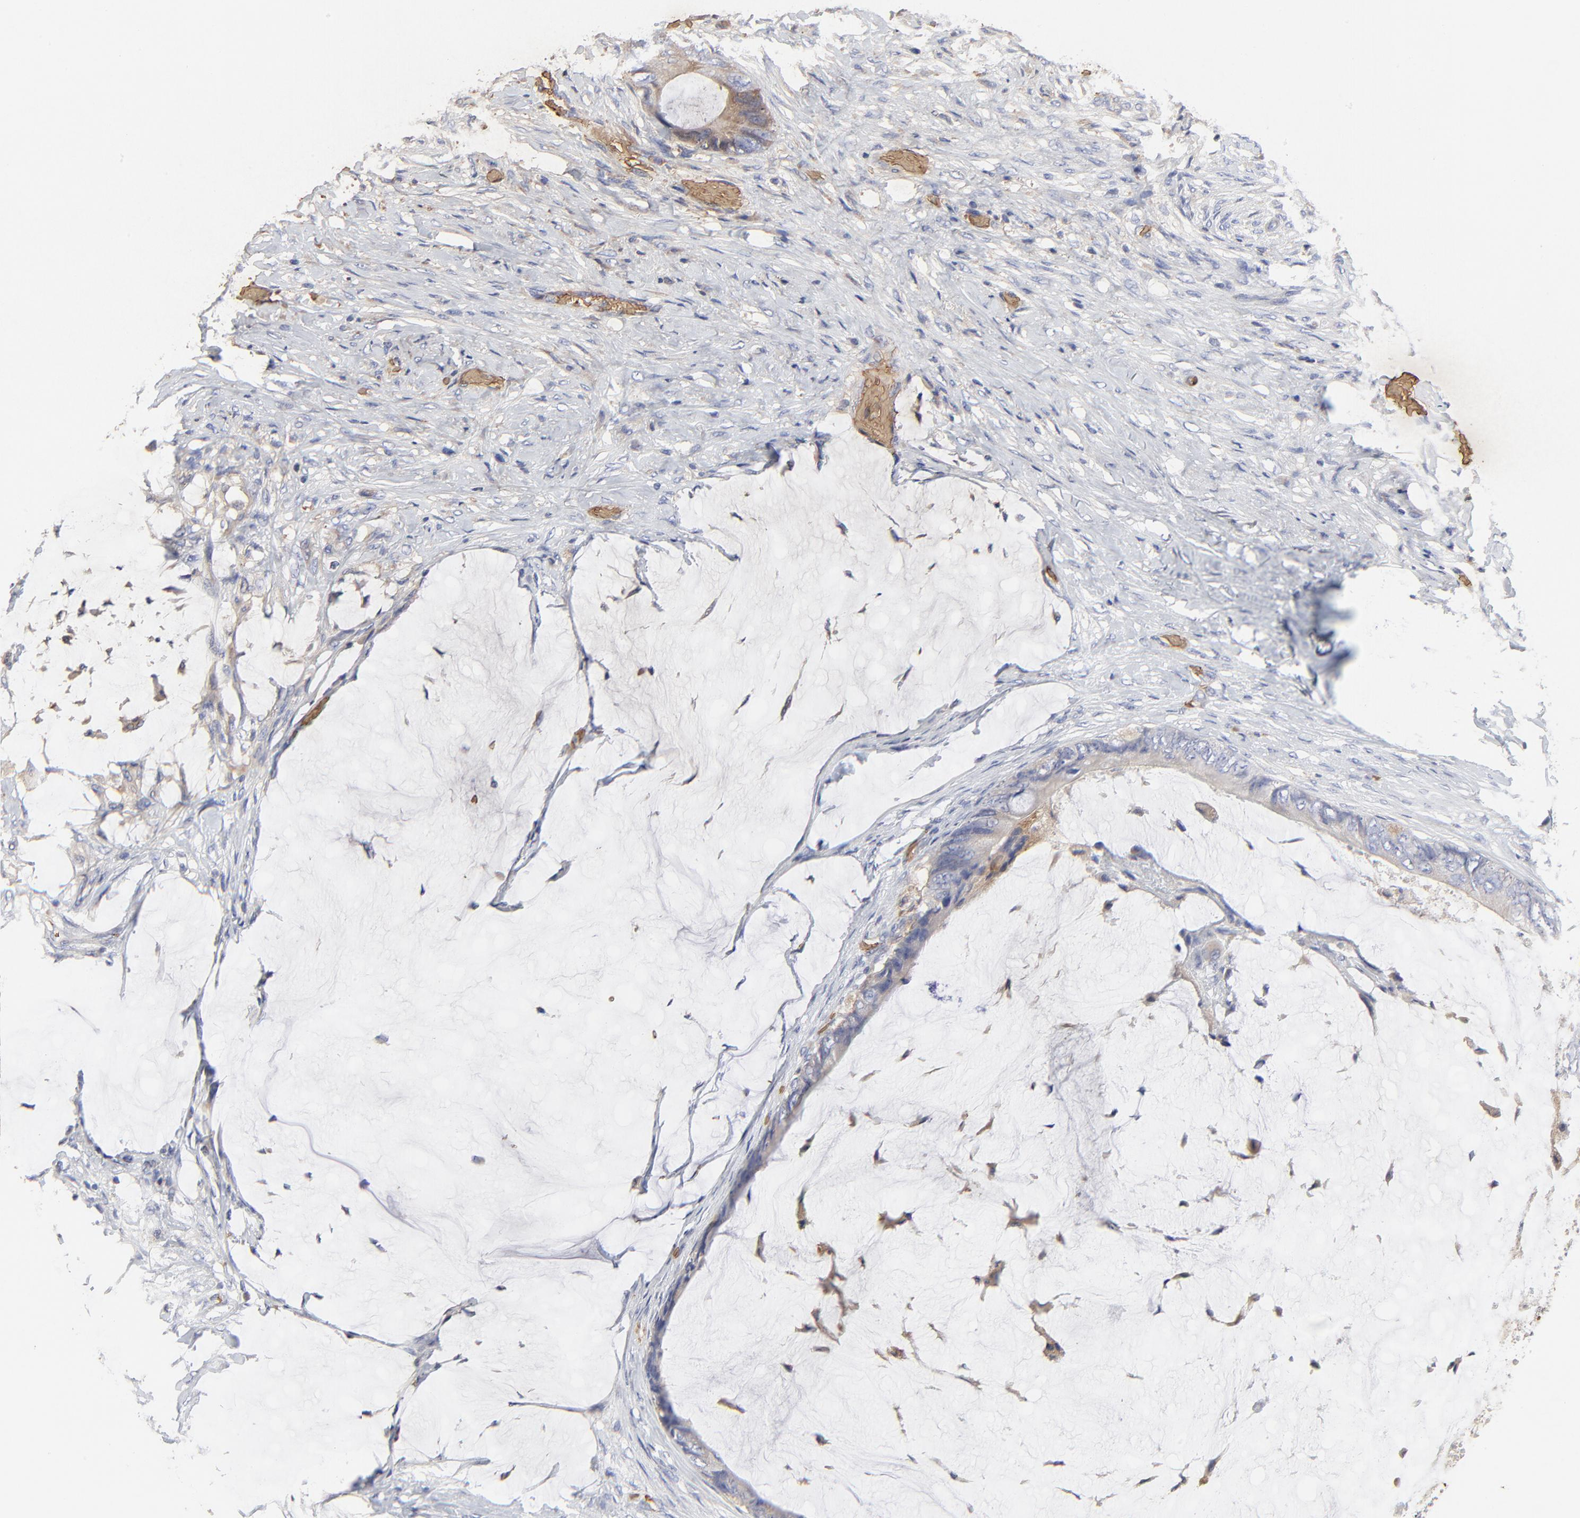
{"staining": {"intensity": "weak", "quantity": "25%-75%", "location": "cytoplasmic/membranous"}, "tissue": "colorectal cancer", "cell_type": "Tumor cells", "image_type": "cancer", "snomed": [{"axis": "morphology", "description": "Normal tissue, NOS"}, {"axis": "morphology", "description": "Adenocarcinoma, NOS"}, {"axis": "topography", "description": "Rectum"}, {"axis": "topography", "description": "Peripheral nerve tissue"}], "caption": "Human colorectal cancer (adenocarcinoma) stained for a protein (brown) displays weak cytoplasmic/membranous positive staining in about 25%-75% of tumor cells.", "gene": "PAG1", "patient": {"sex": "female", "age": 77}}